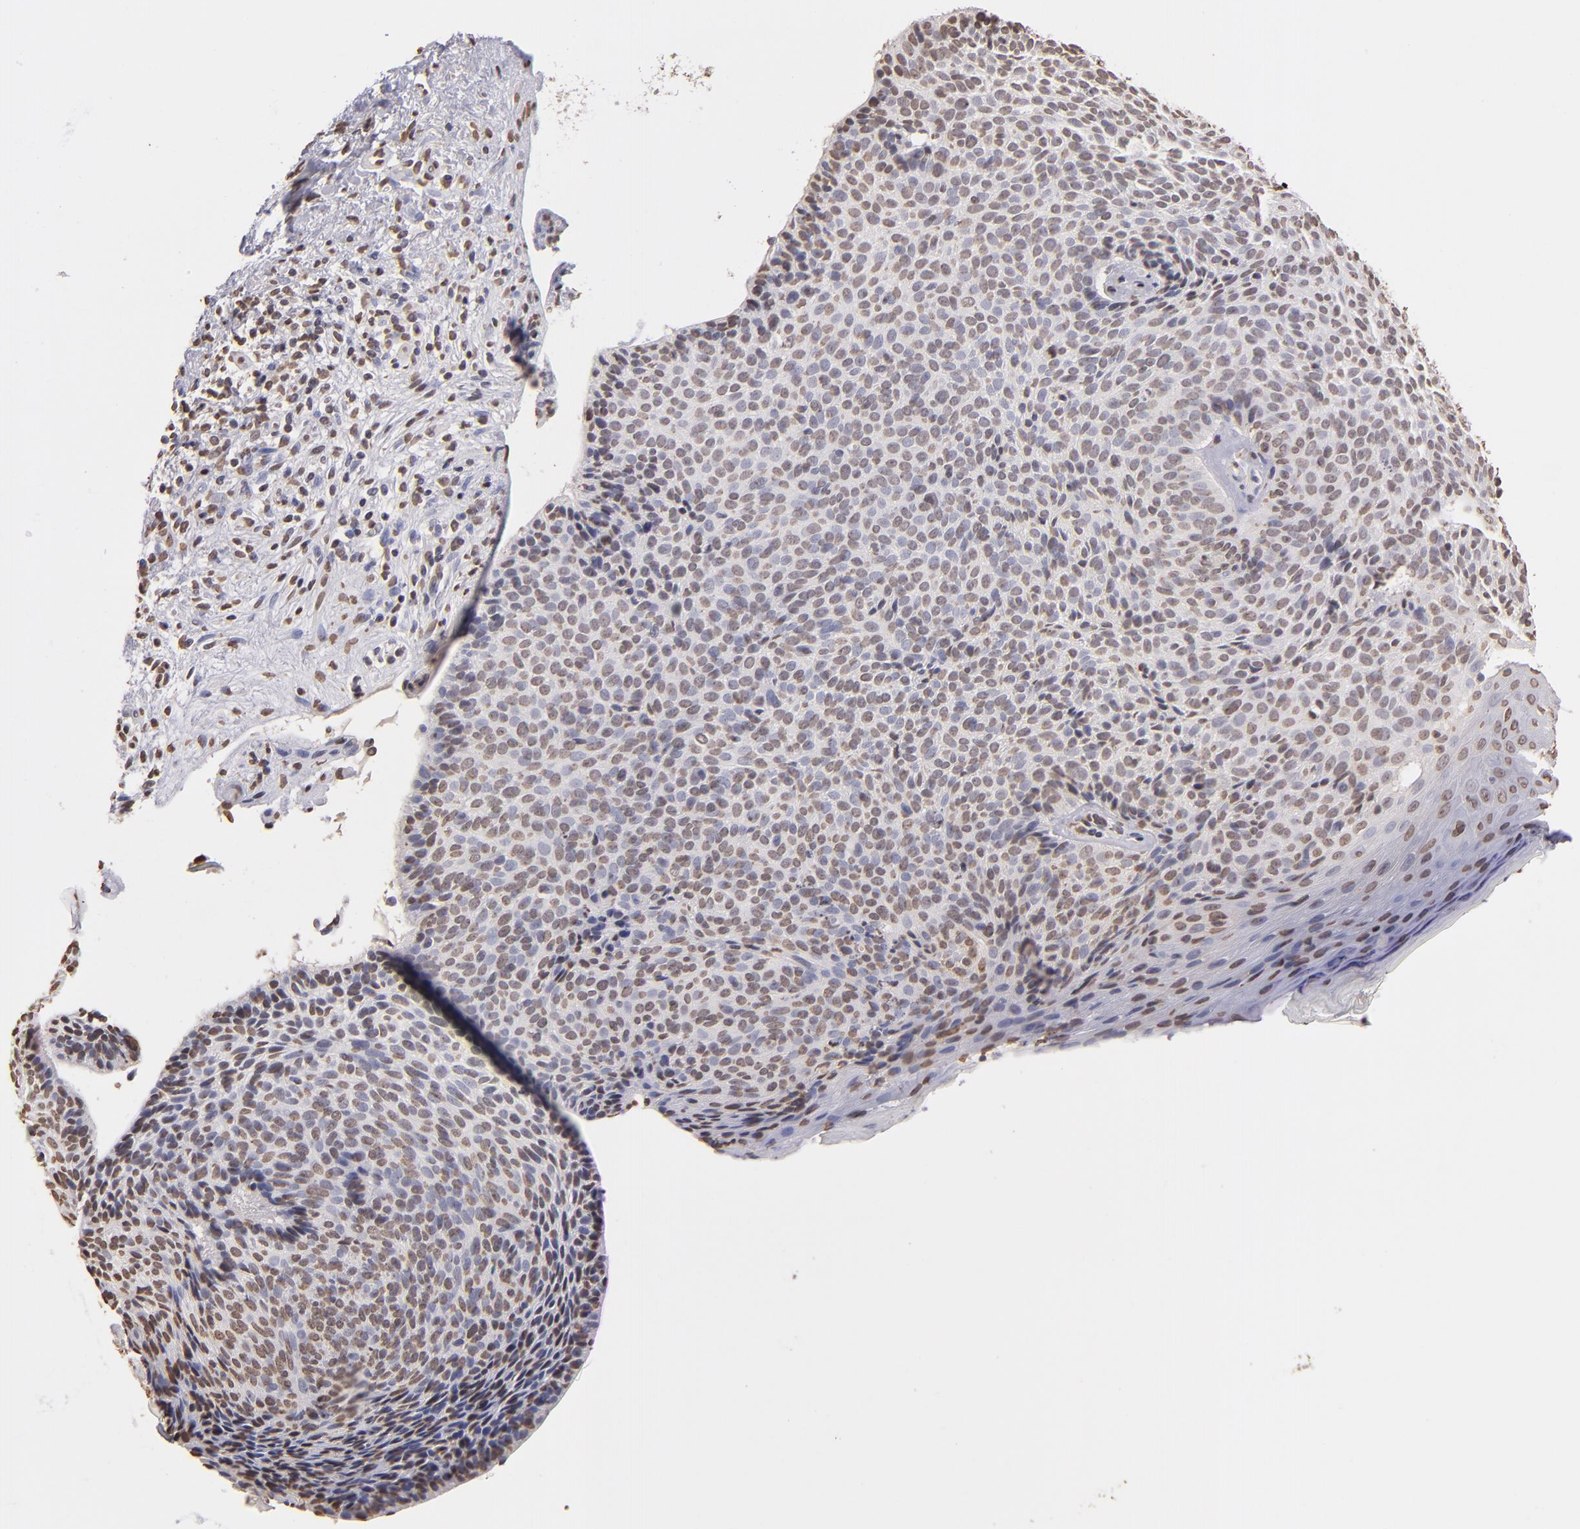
{"staining": {"intensity": "weak", "quantity": "25%-75%", "location": "nuclear"}, "tissue": "skin cancer", "cell_type": "Tumor cells", "image_type": "cancer", "snomed": [{"axis": "morphology", "description": "Basal cell carcinoma"}, {"axis": "topography", "description": "Skin"}], "caption": "Skin cancer (basal cell carcinoma) tissue reveals weak nuclear positivity in approximately 25%-75% of tumor cells, visualized by immunohistochemistry.", "gene": "LBX1", "patient": {"sex": "female", "age": 78}}